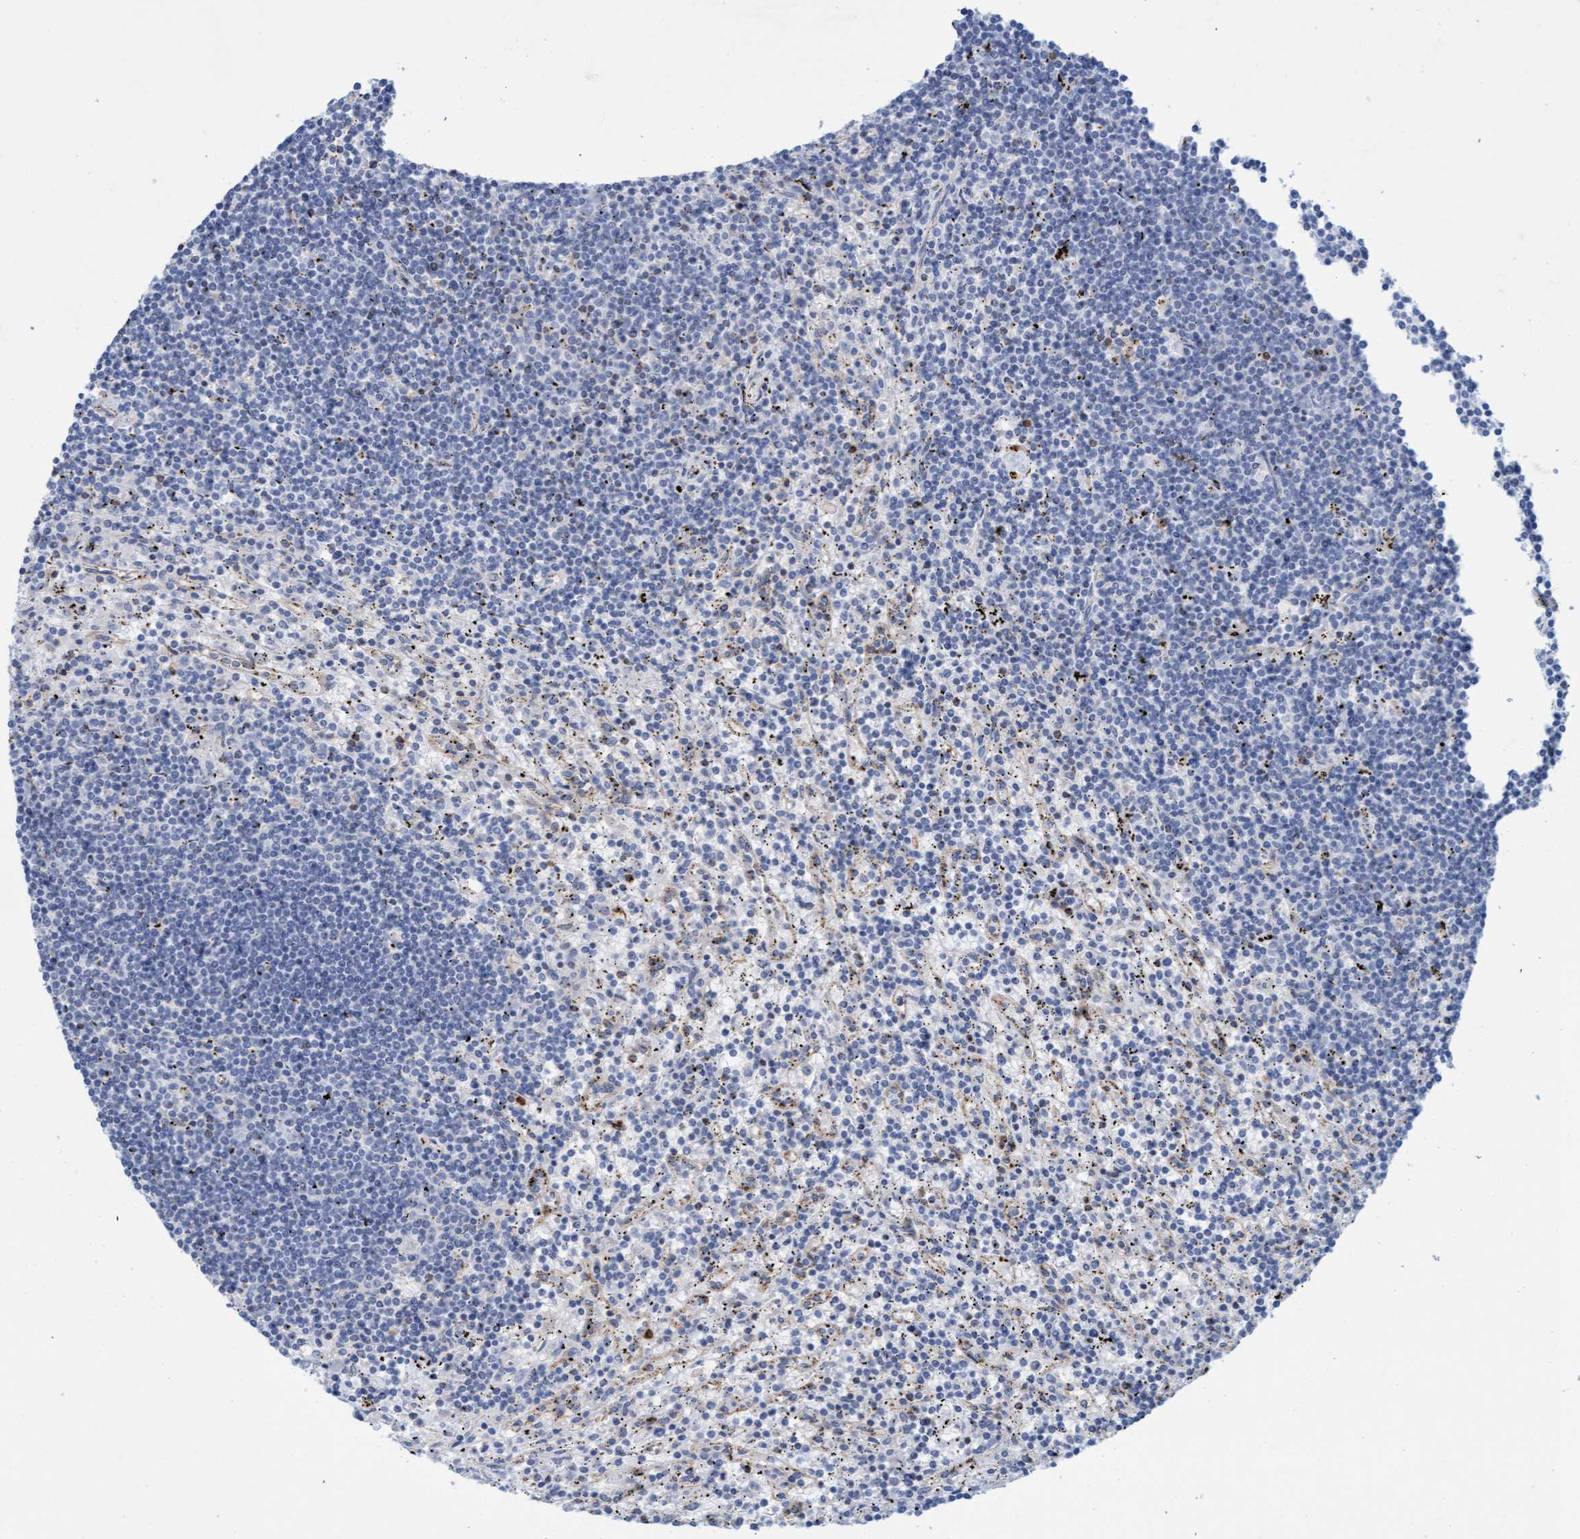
{"staining": {"intensity": "negative", "quantity": "none", "location": "none"}, "tissue": "lymphoma", "cell_type": "Tumor cells", "image_type": "cancer", "snomed": [{"axis": "morphology", "description": "Malignant lymphoma, non-Hodgkin's type, Low grade"}, {"axis": "topography", "description": "Spleen"}], "caption": "Immunohistochemical staining of human malignant lymphoma, non-Hodgkin's type (low-grade) shows no significant positivity in tumor cells.", "gene": "SGSH", "patient": {"sex": "male", "age": 76}}